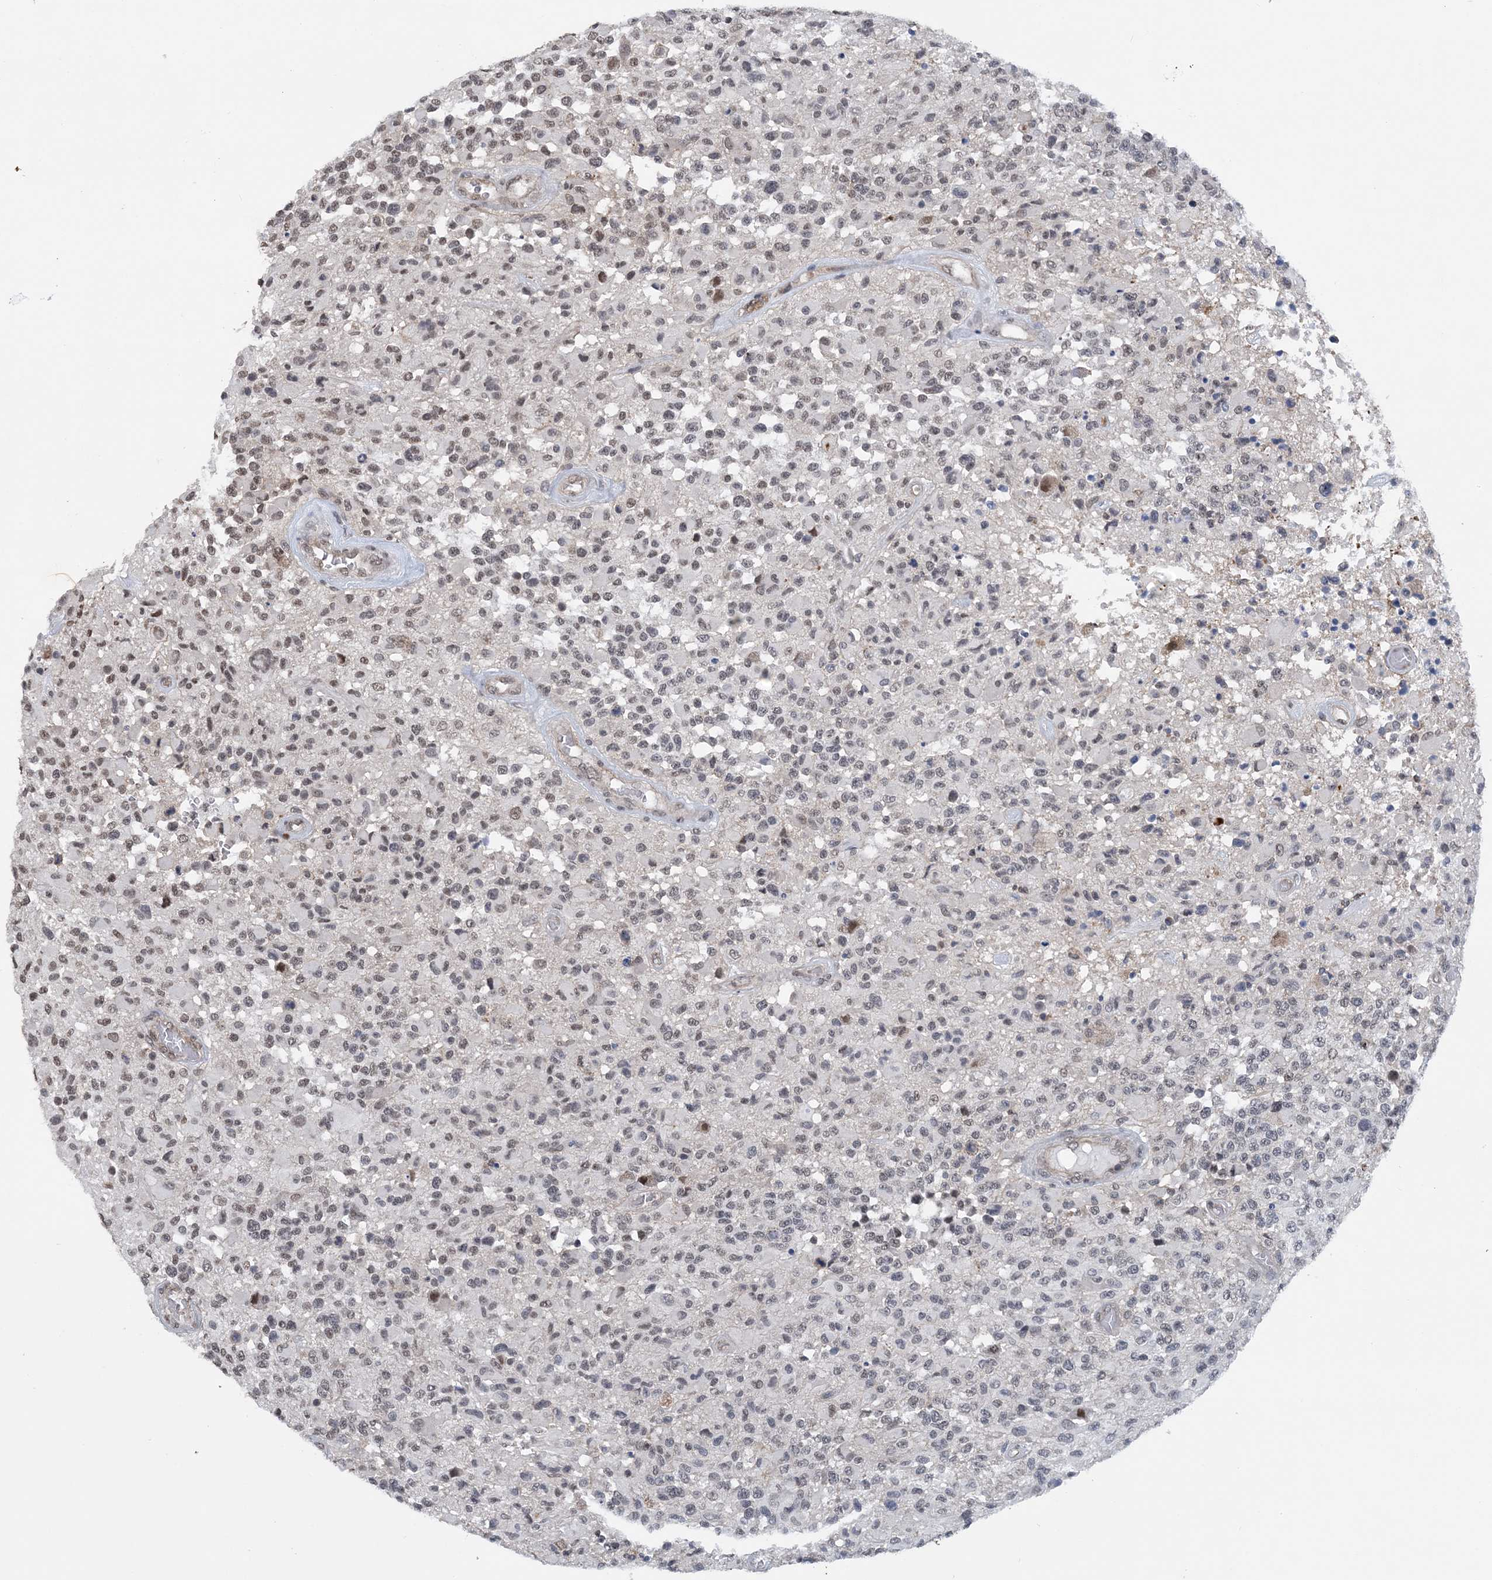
{"staining": {"intensity": "weak", "quantity": "25%-75%", "location": "nuclear"}, "tissue": "glioma", "cell_type": "Tumor cells", "image_type": "cancer", "snomed": [{"axis": "morphology", "description": "Glioma, malignant, High grade"}, {"axis": "morphology", "description": "Glioblastoma, NOS"}, {"axis": "topography", "description": "Brain"}], "caption": "Tumor cells exhibit low levels of weak nuclear expression in approximately 25%-75% of cells in human glioma.", "gene": "CCDC152", "patient": {"sex": "male", "age": 60}}